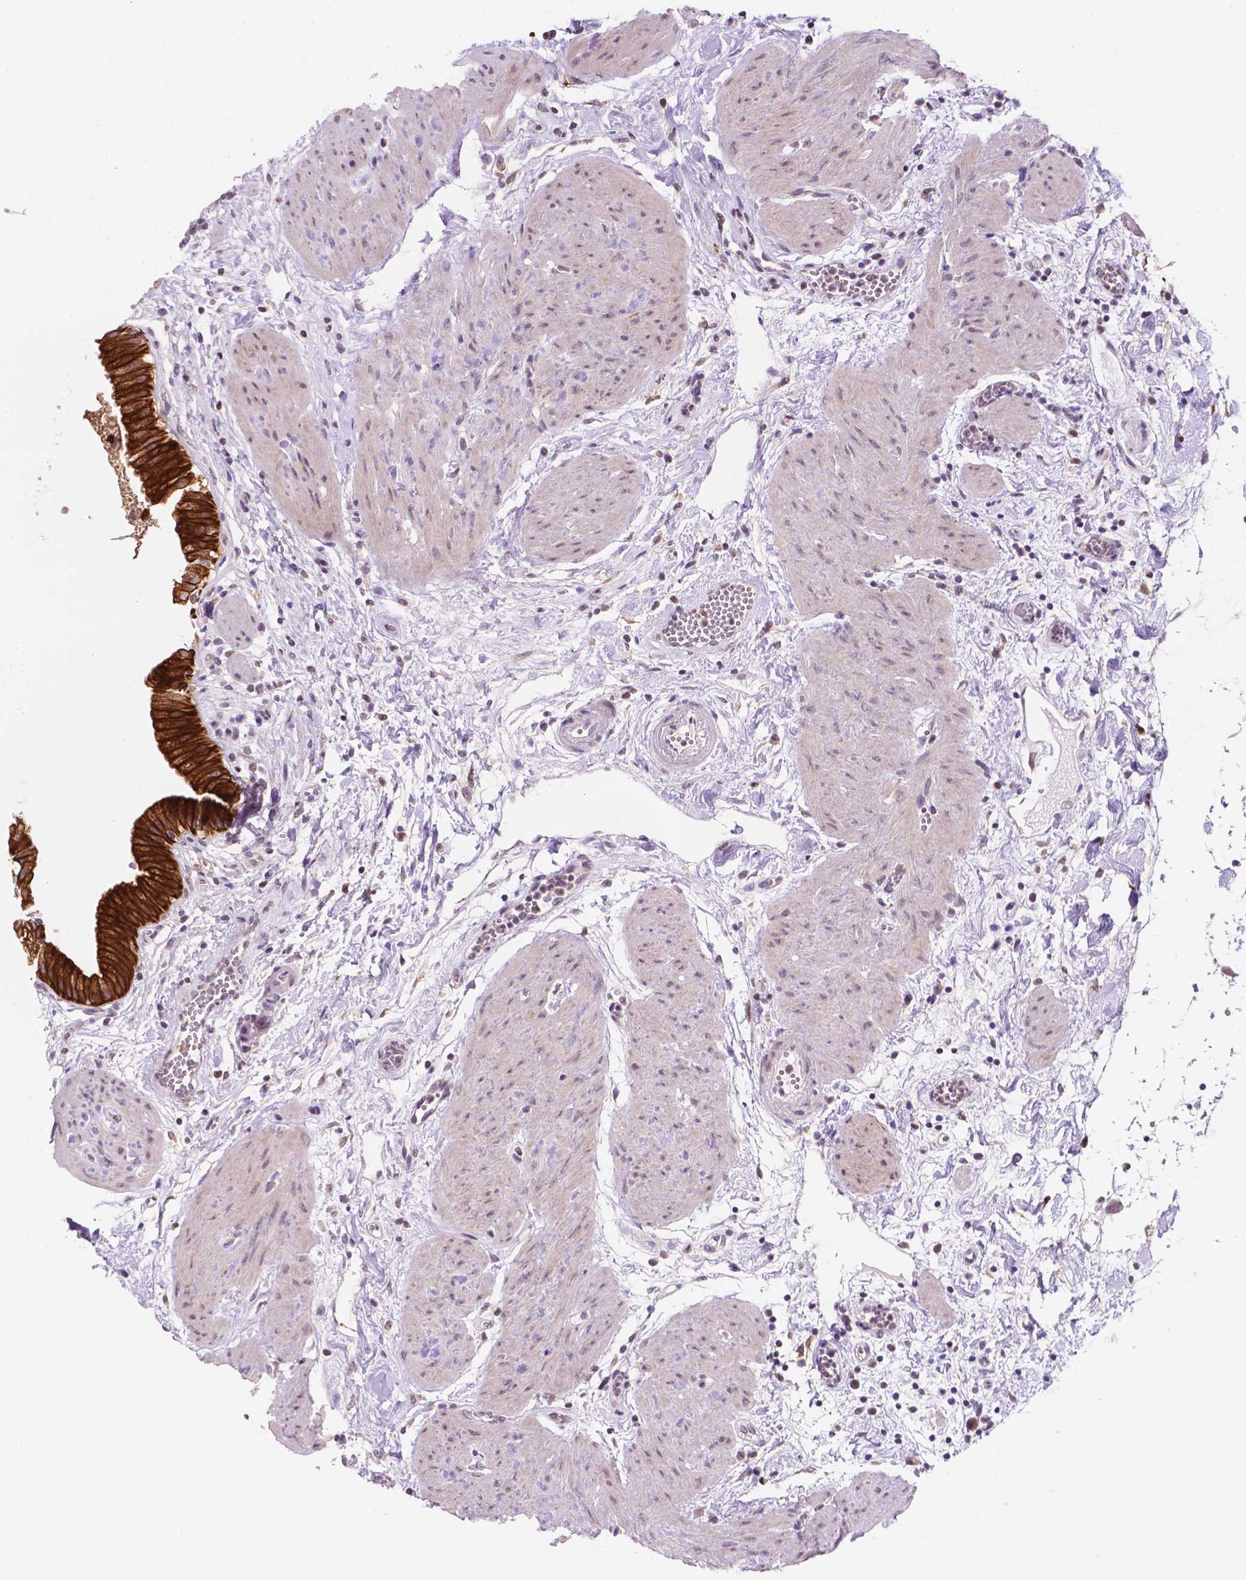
{"staining": {"intensity": "strong", "quantity": ">75%", "location": "cytoplasmic/membranous"}, "tissue": "gallbladder", "cell_type": "Glandular cells", "image_type": "normal", "snomed": [{"axis": "morphology", "description": "Normal tissue, NOS"}, {"axis": "topography", "description": "Gallbladder"}], "caption": "A histopathology image showing strong cytoplasmic/membranous positivity in about >75% of glandular cells in unremarkable gallbladder, as visualized by brown immunohistochemical staining.", "gene": "SHLD3", "patient": {"sex": "female", "age": 65}}